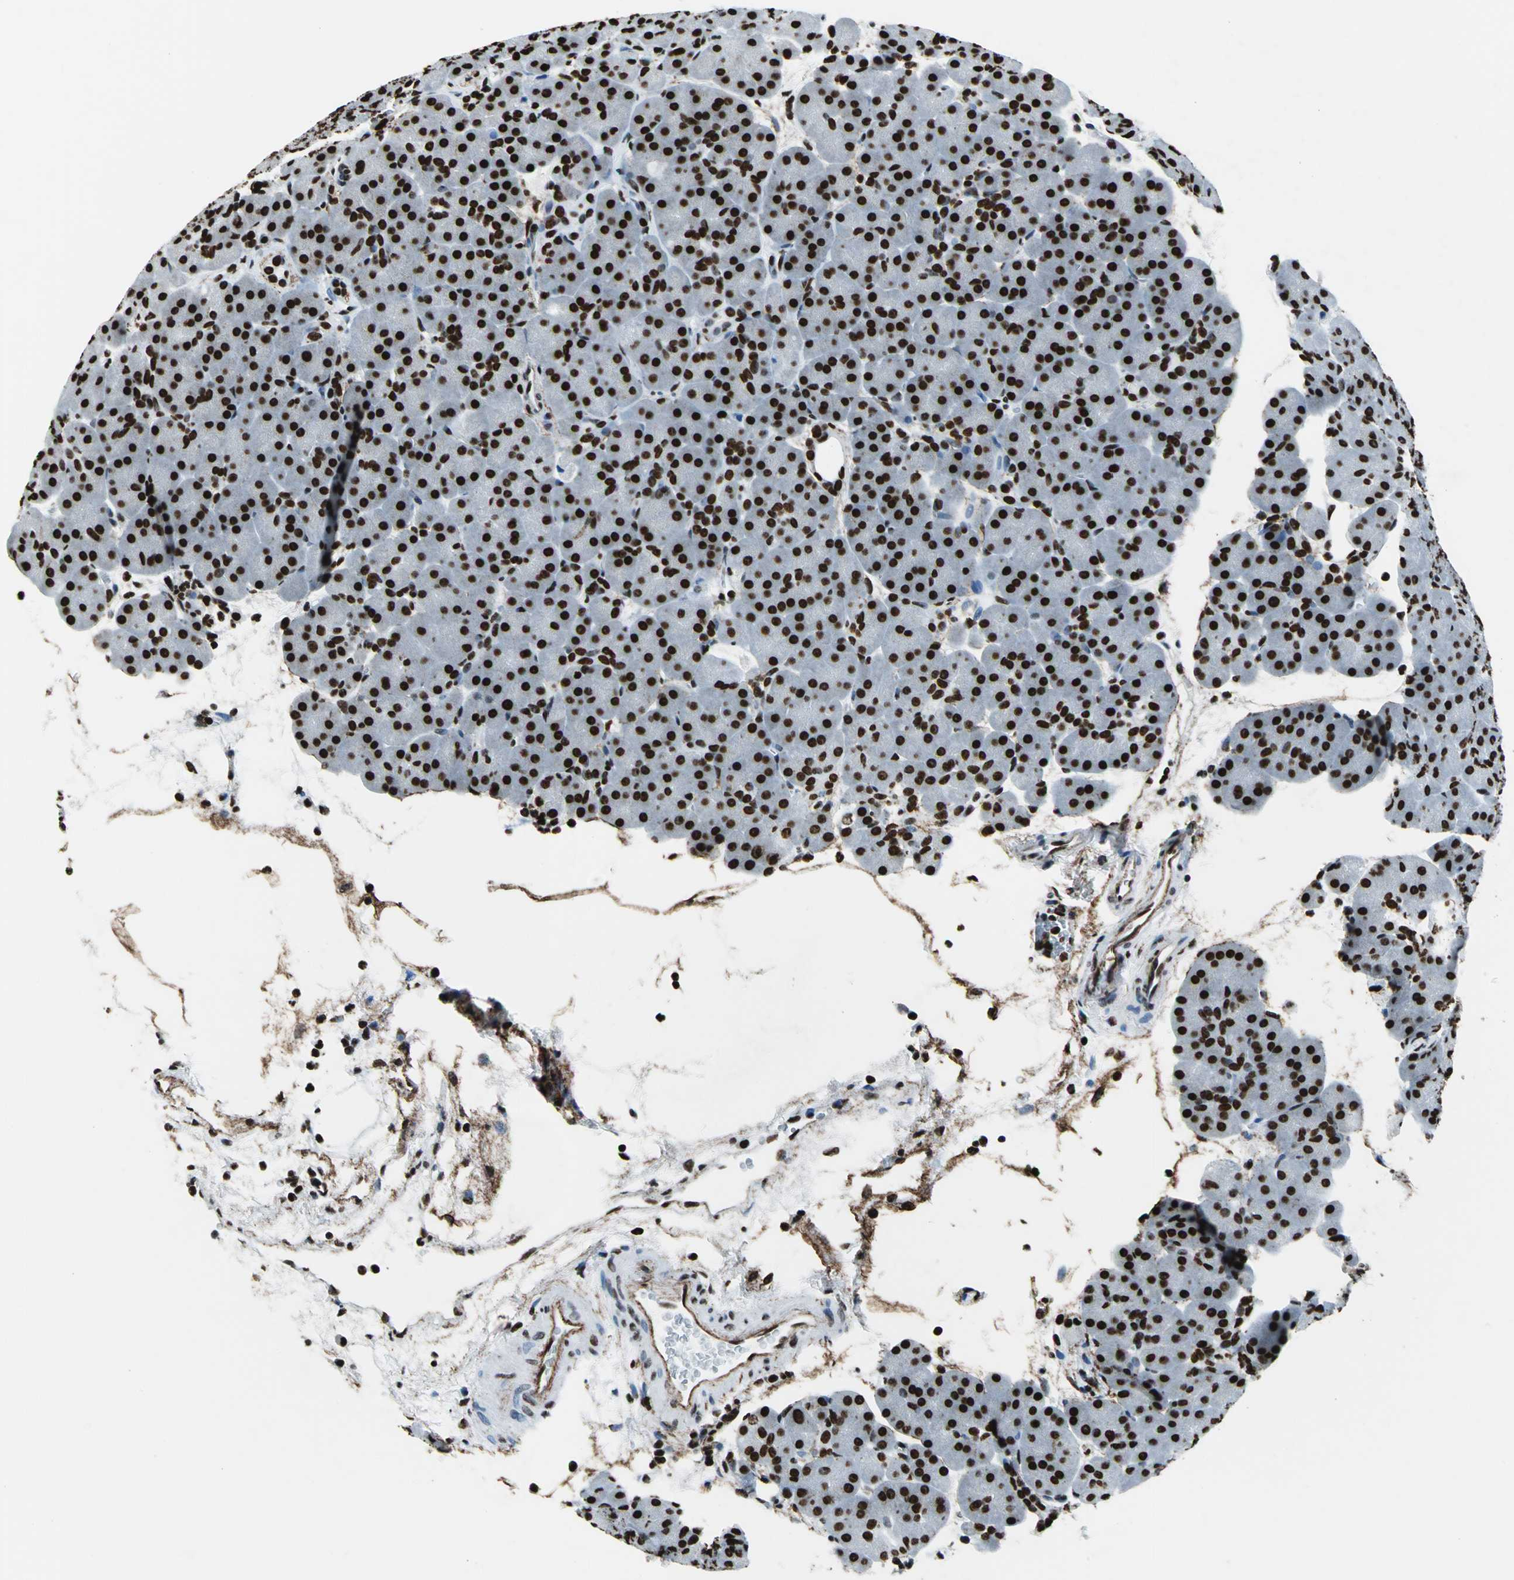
{"staining": {"intensity": "strong", "quantity": ">75%", "location": "nuclear"}, "tissue": "pancreas", "cell_type": "Exocrine glandular cells", "image_type": "normal", "snomed": [{"axis": "morphology", "description": "Normal tissue, NOS"}, {"axis": "topography", "description": "Pancreas"}], "caption": "A photomicrograph of pancreas stained for a protein displays strong nuclear brown staining in exocrine glandular cells. The protein is shown in brown color, while the nuclei are stained blue.", "gene": "APEX1", "patient": {"sex": "male", "age": 66}}